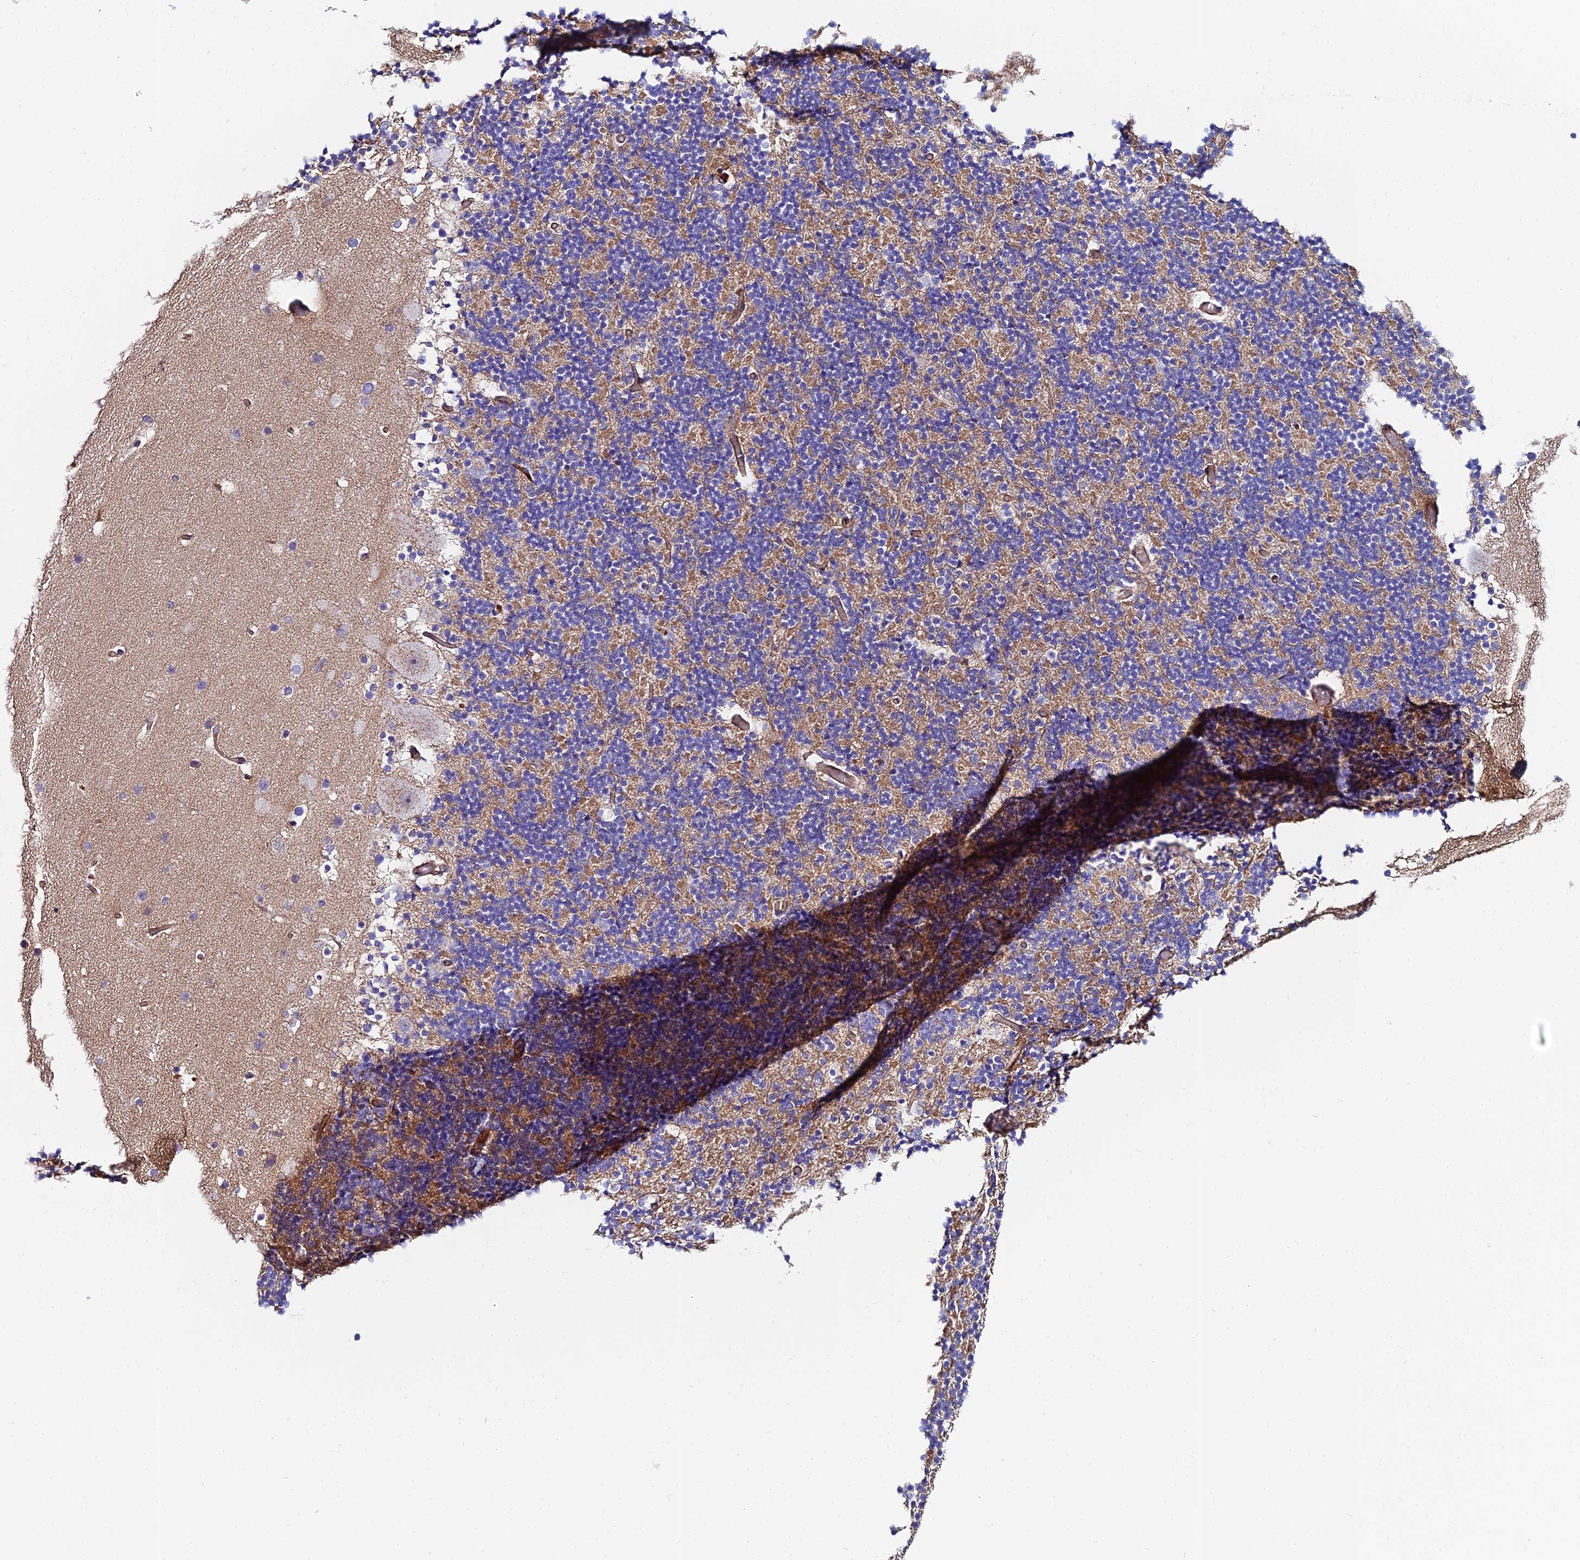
{"staining": {"intensity": "negative", "quantity": "none", "location": "none"}, "tissue": "cerebellum", "cell_type": "Cells in granular layer", "image_type": "normal", "snomed": [{"axis": "morphology", "description": "Normal tissue, NOS"}, {"axis": "topography", "description": "Cerebellum"}], "caption": "Immunohistochemistry (IHC) of benign cerebellum demonstrates no positivity in cells in granular layer.", "gene": "ADGRF3", "patient": {"sex": "male", "age": 57}}